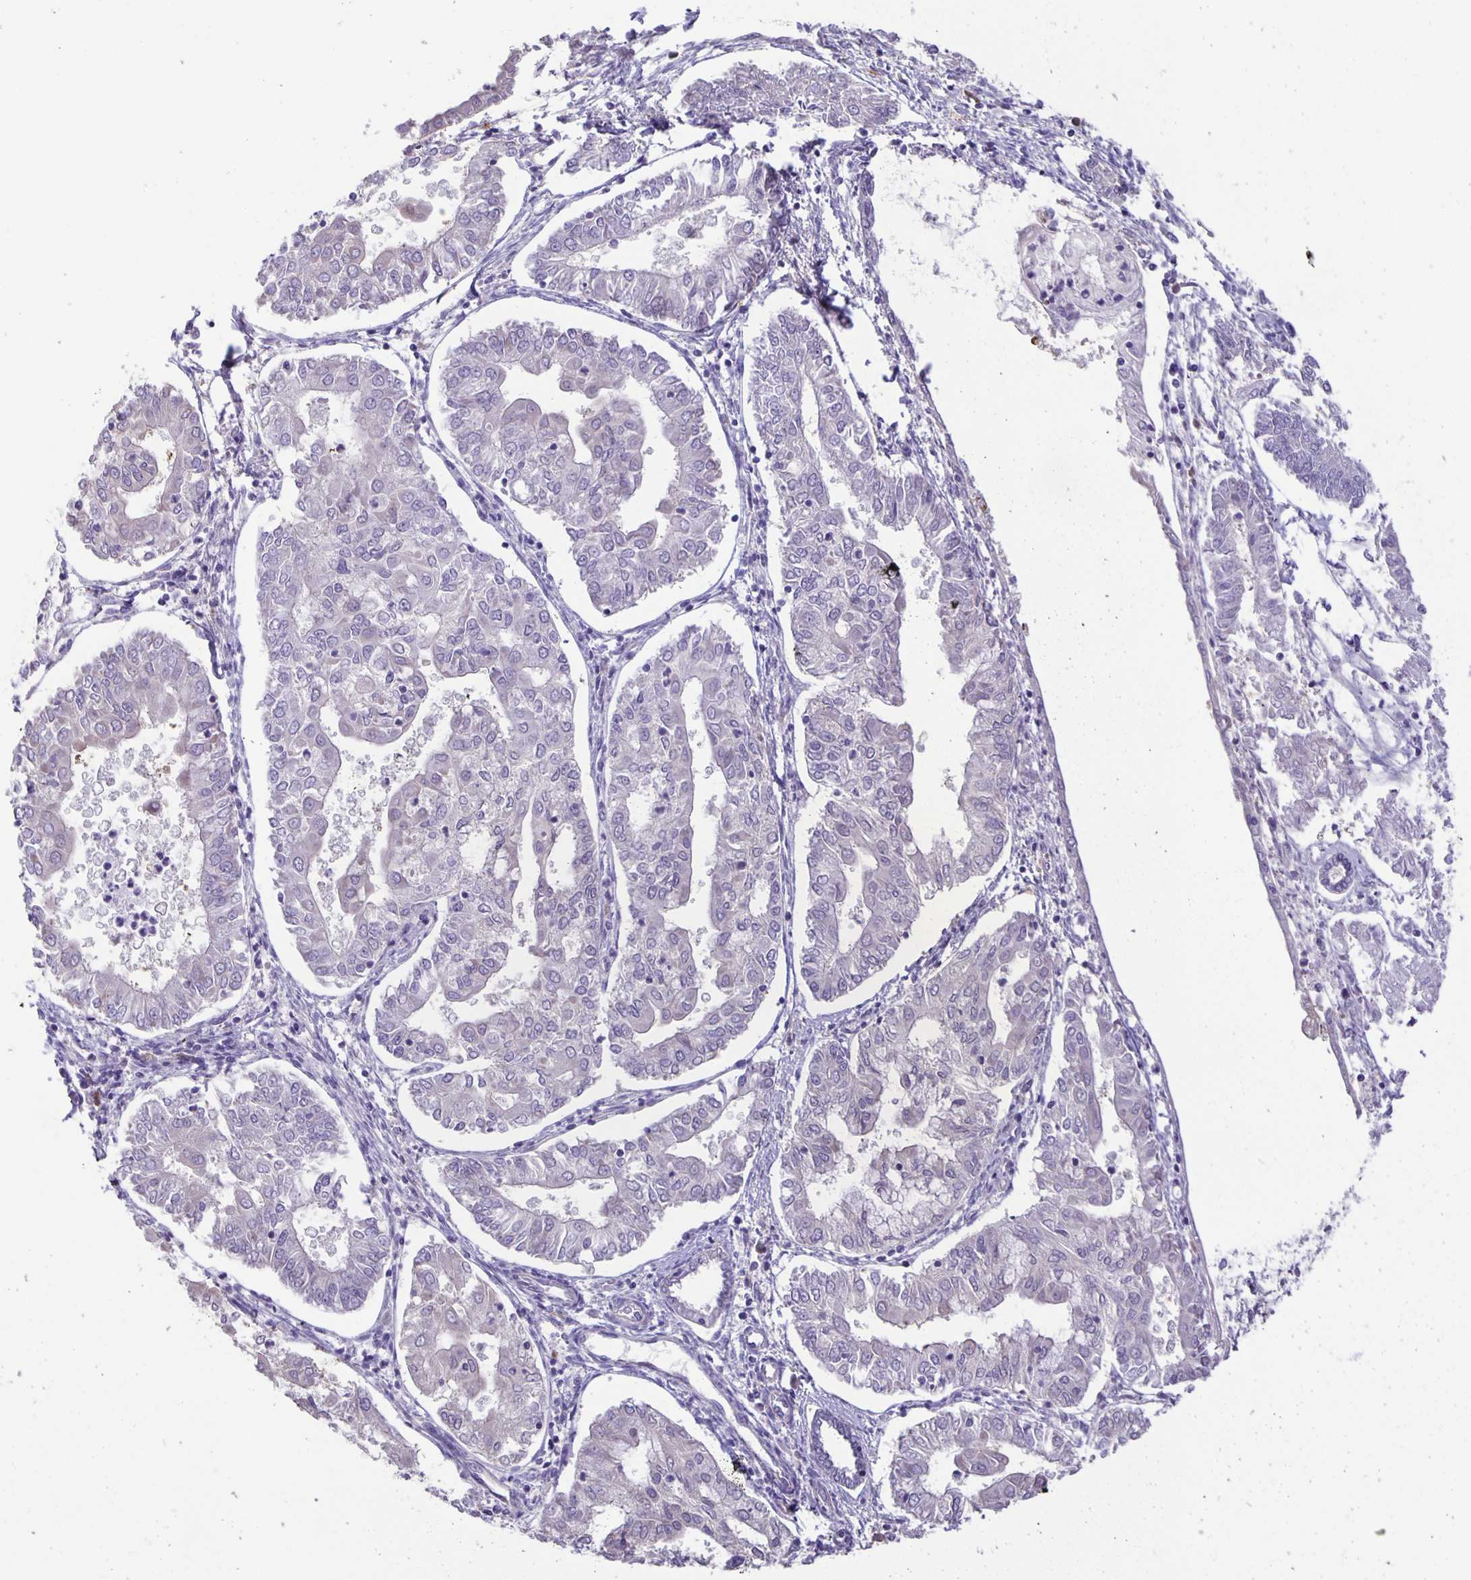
{"staining": {"intensity": "negative", "quantity": "none", "location": "none"}, "tissue": "endometrial cancer", "cell_type": "Tumor cells", "image_type": "cancer", "snomed": [{"axis": "morphology", "description": "Adenocarcinoma, NOS"}, {"axis": "topography", "description": "Endometrium"}], "caption": "IHC of human adenocarcinoma (endometrial) exhibits no positivity in tumor cells.", "gene": "MAPK12", "patient": {"sex": "female", "age": 68}}